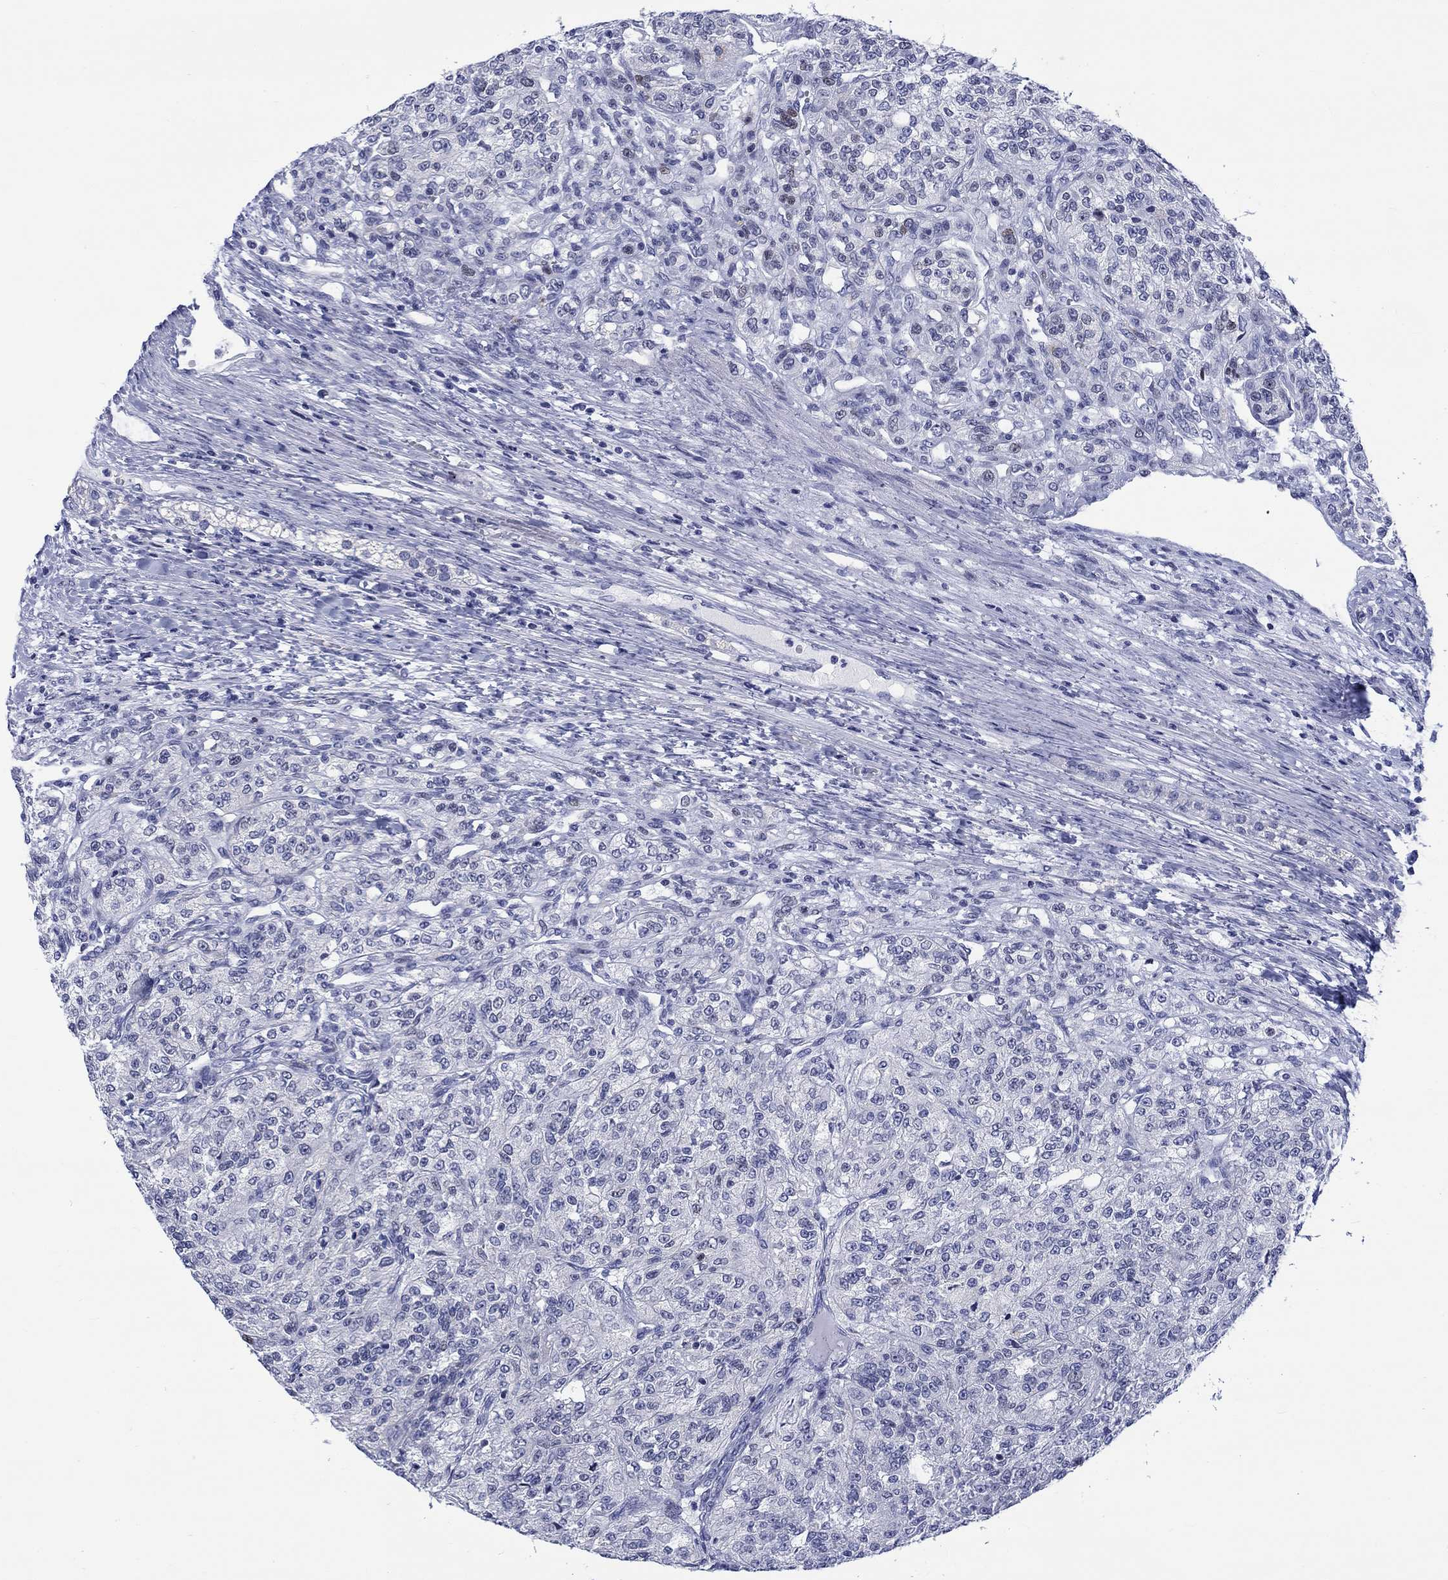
{"staining": {"intensity": "negative", "quantity": "none", "location": "none"}, "tissue": "renal cancer", "cell_type": "Tumor cells", "image_type": "cancer", "snomed": [{"axis": "morphology", "description": "Adenocarcinoma, NOS"}, {"axis": "topography", "description": "Kidney"}], "caption": "A photomicrograph of renal cancer (adenocarcinoma) stained for a protein exhibits no brown staining in tumor cells.", "gene": "CDCA2", "patient": {"sex": "female", "age": 63}}